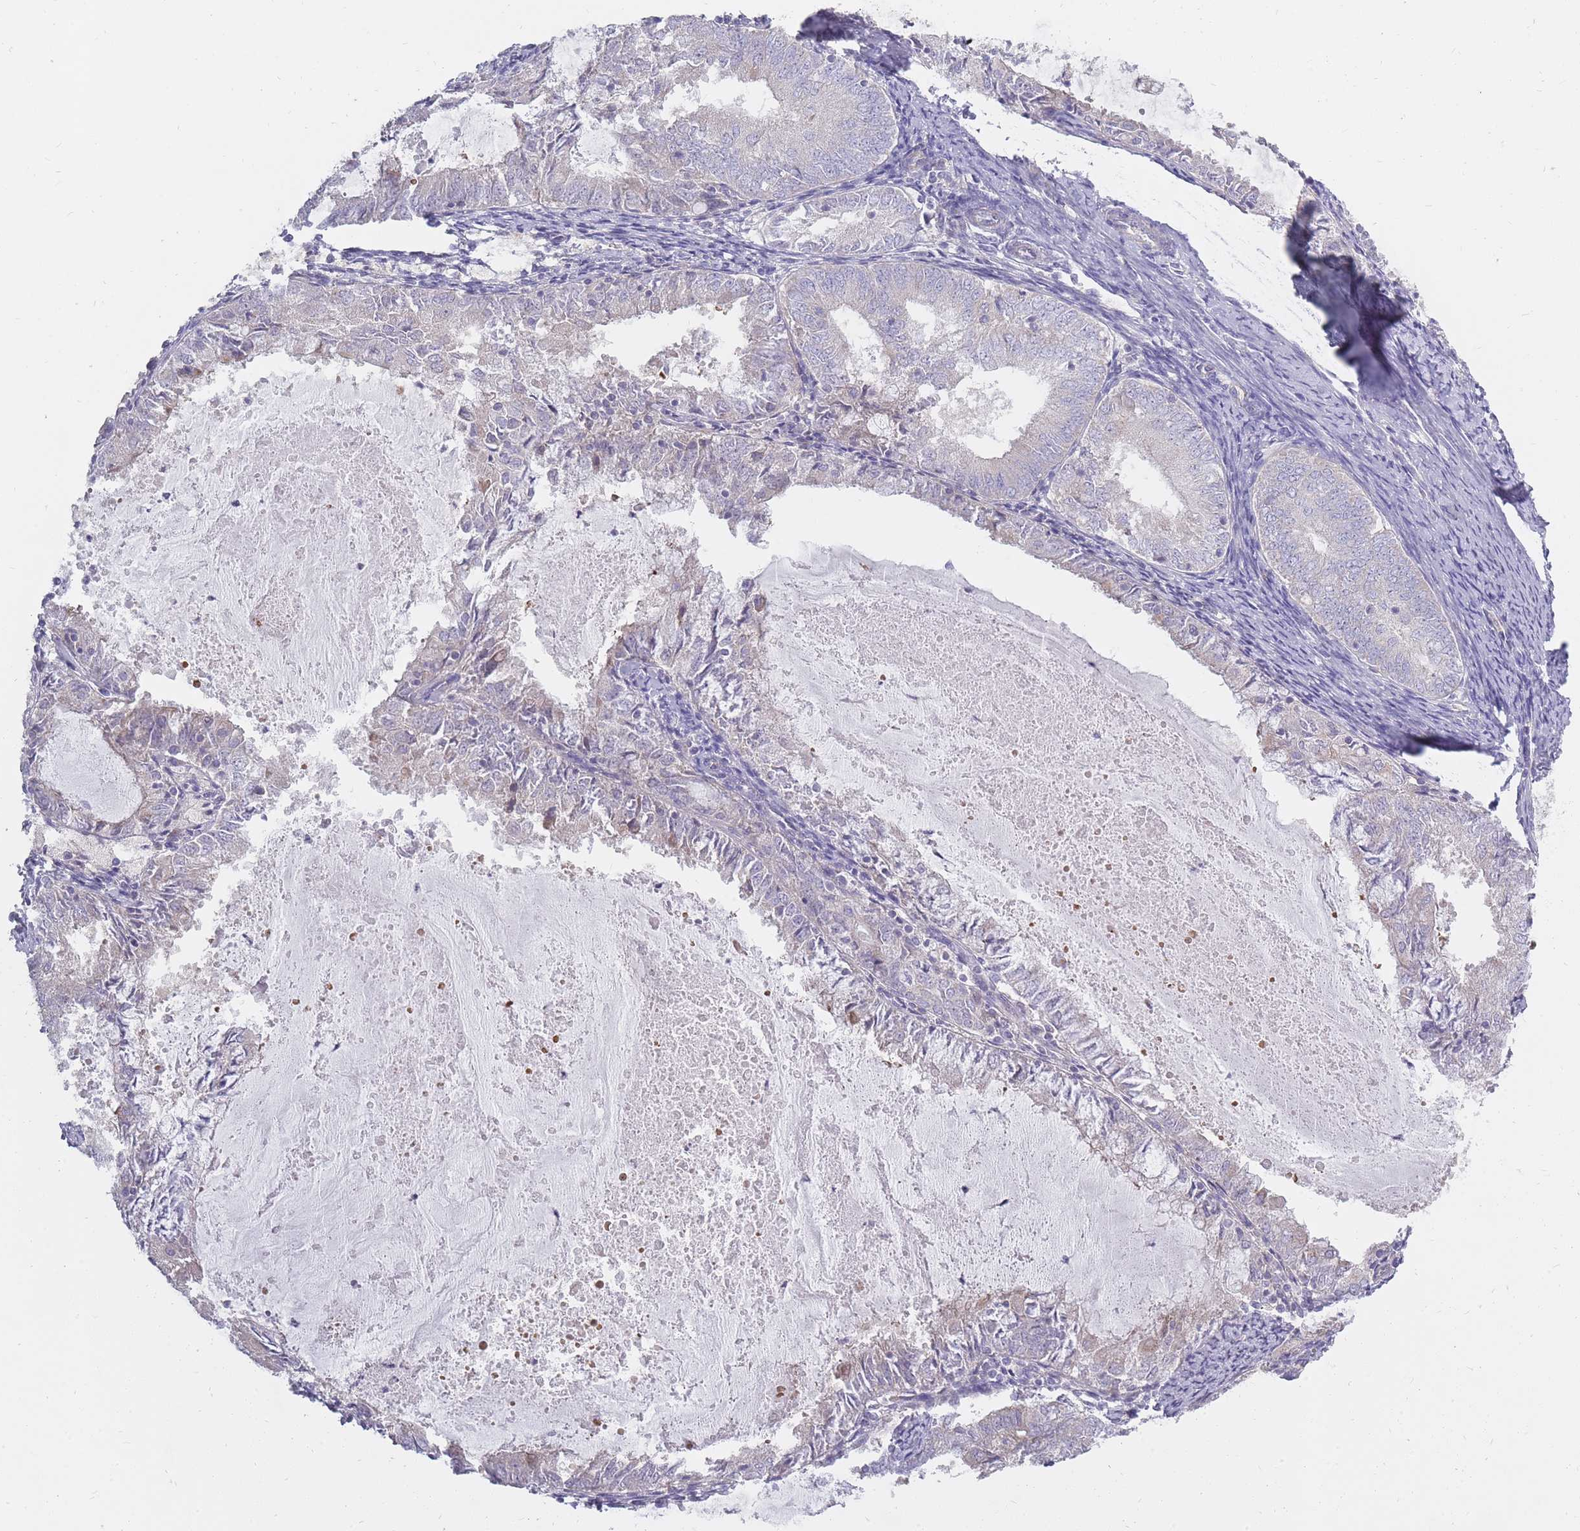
{"staining": {"intensity": "negative", "quantity": "none", "location": "none"}, "tissue": "endometrial cancer", "cell_type": "Tumor cells", "image_type": "cancer", "snomed": [{"axis": "morphology", "description": "Adenocarcinoma, NOS"}, {"axis": "topography", "description": "Endometrium"}], "caption": "Protein analysis of endometrial cancer (adenocarcinoma) shows no significant positivity in tumor cells.", "gene": "ALKBH4", "patient": {"sex": "female", "age": 57}}